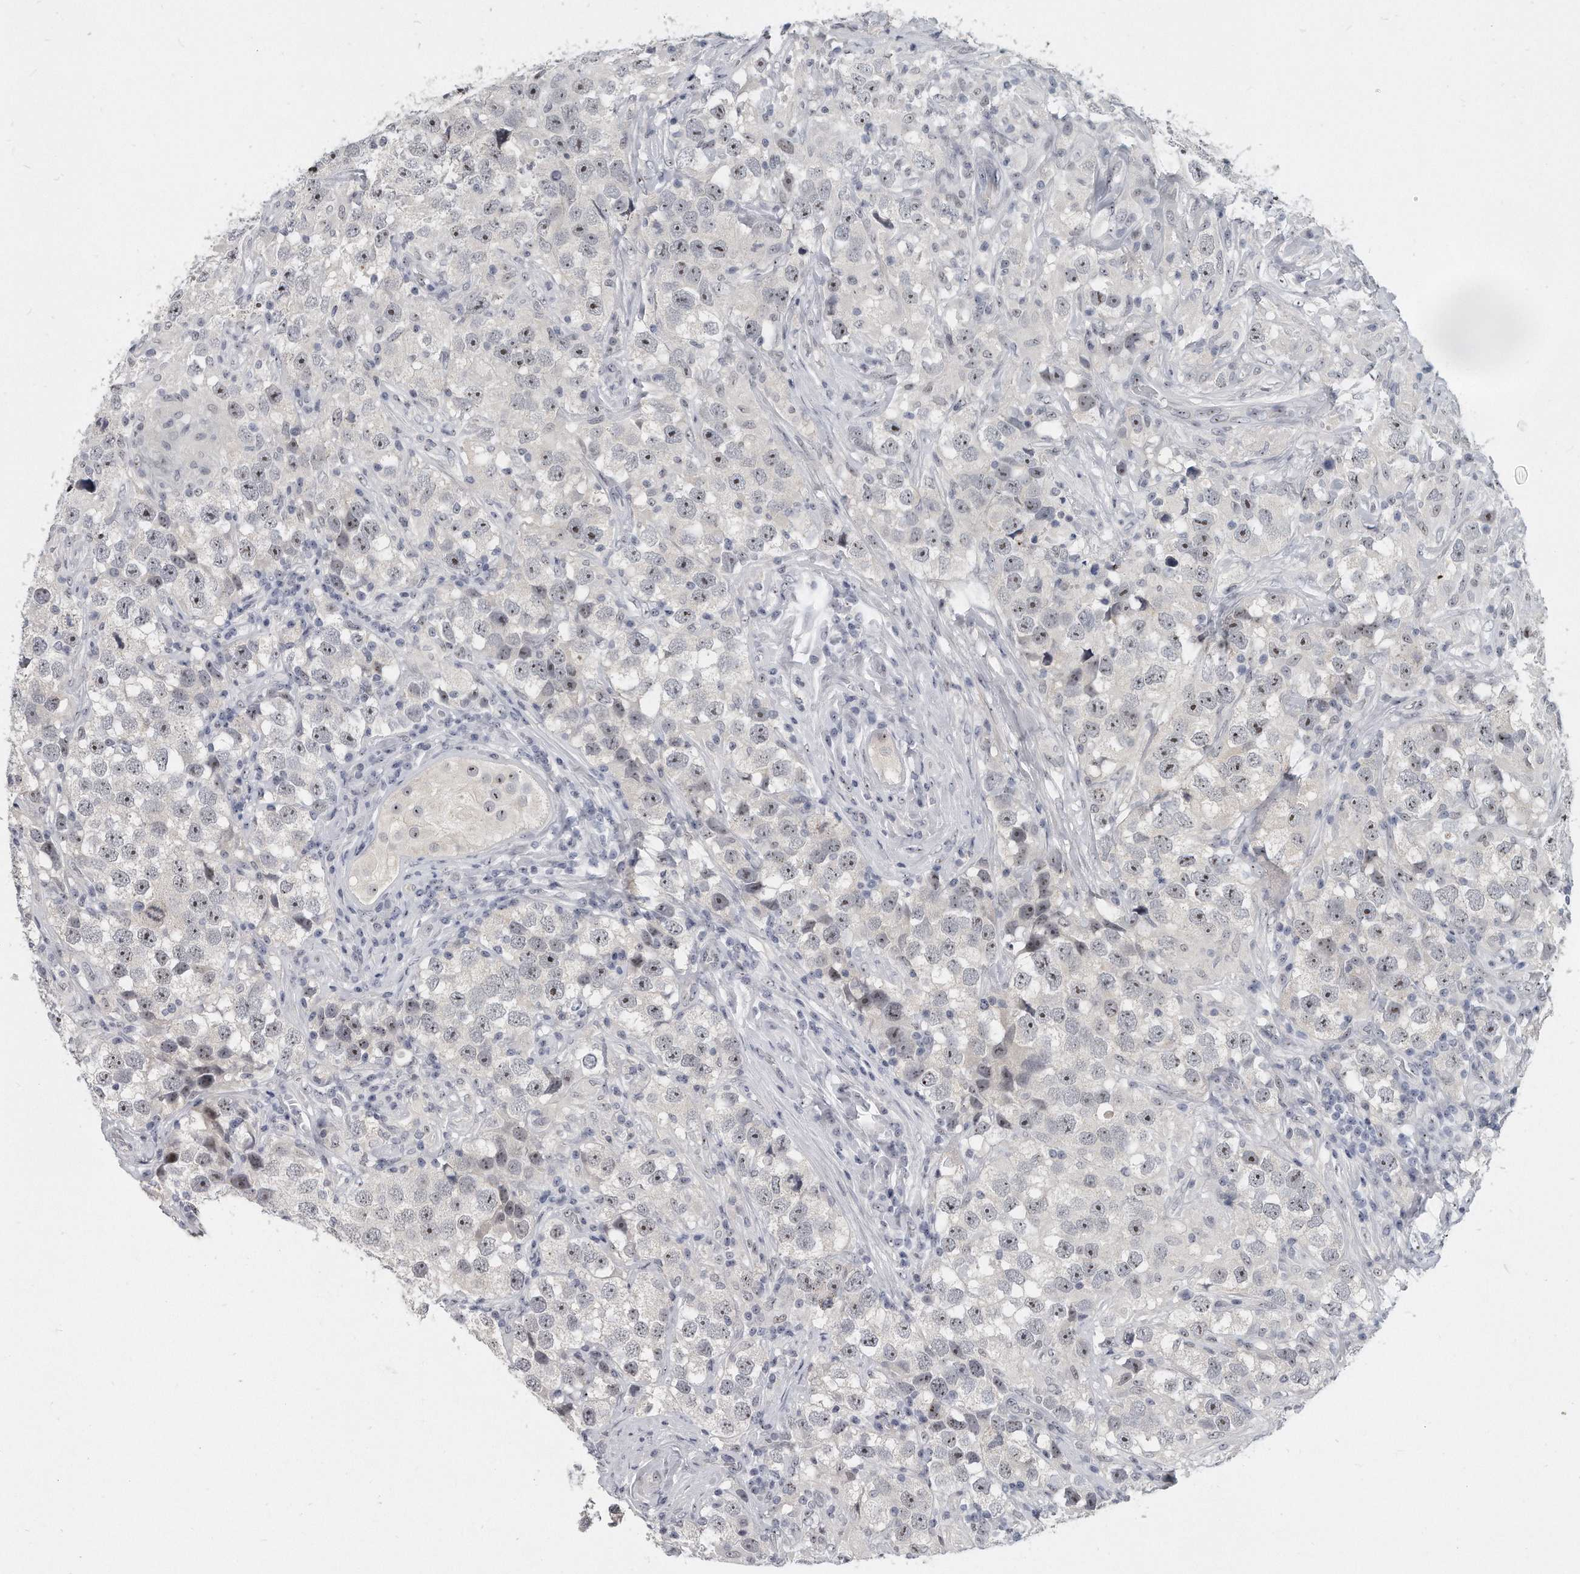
{"staining": {"intensity": "weak", "quantity": ">75%", "location": "nuclear"}, "tissue": "testis cancer", "cell_type": "Tumor cells", "image_type": "cancer", "snomed": [{"axis": "morphology", "description": "Seminoma, NOS"}, {"axis": "topography", "description": "Testis"}], "caption": "Protein staining demonstrates weak nuclear staining in approximately >75% of tumor cells in testis seminoma.", "gene": "TFCP2L1", "patient": {"sex": "male", "age": 49}}